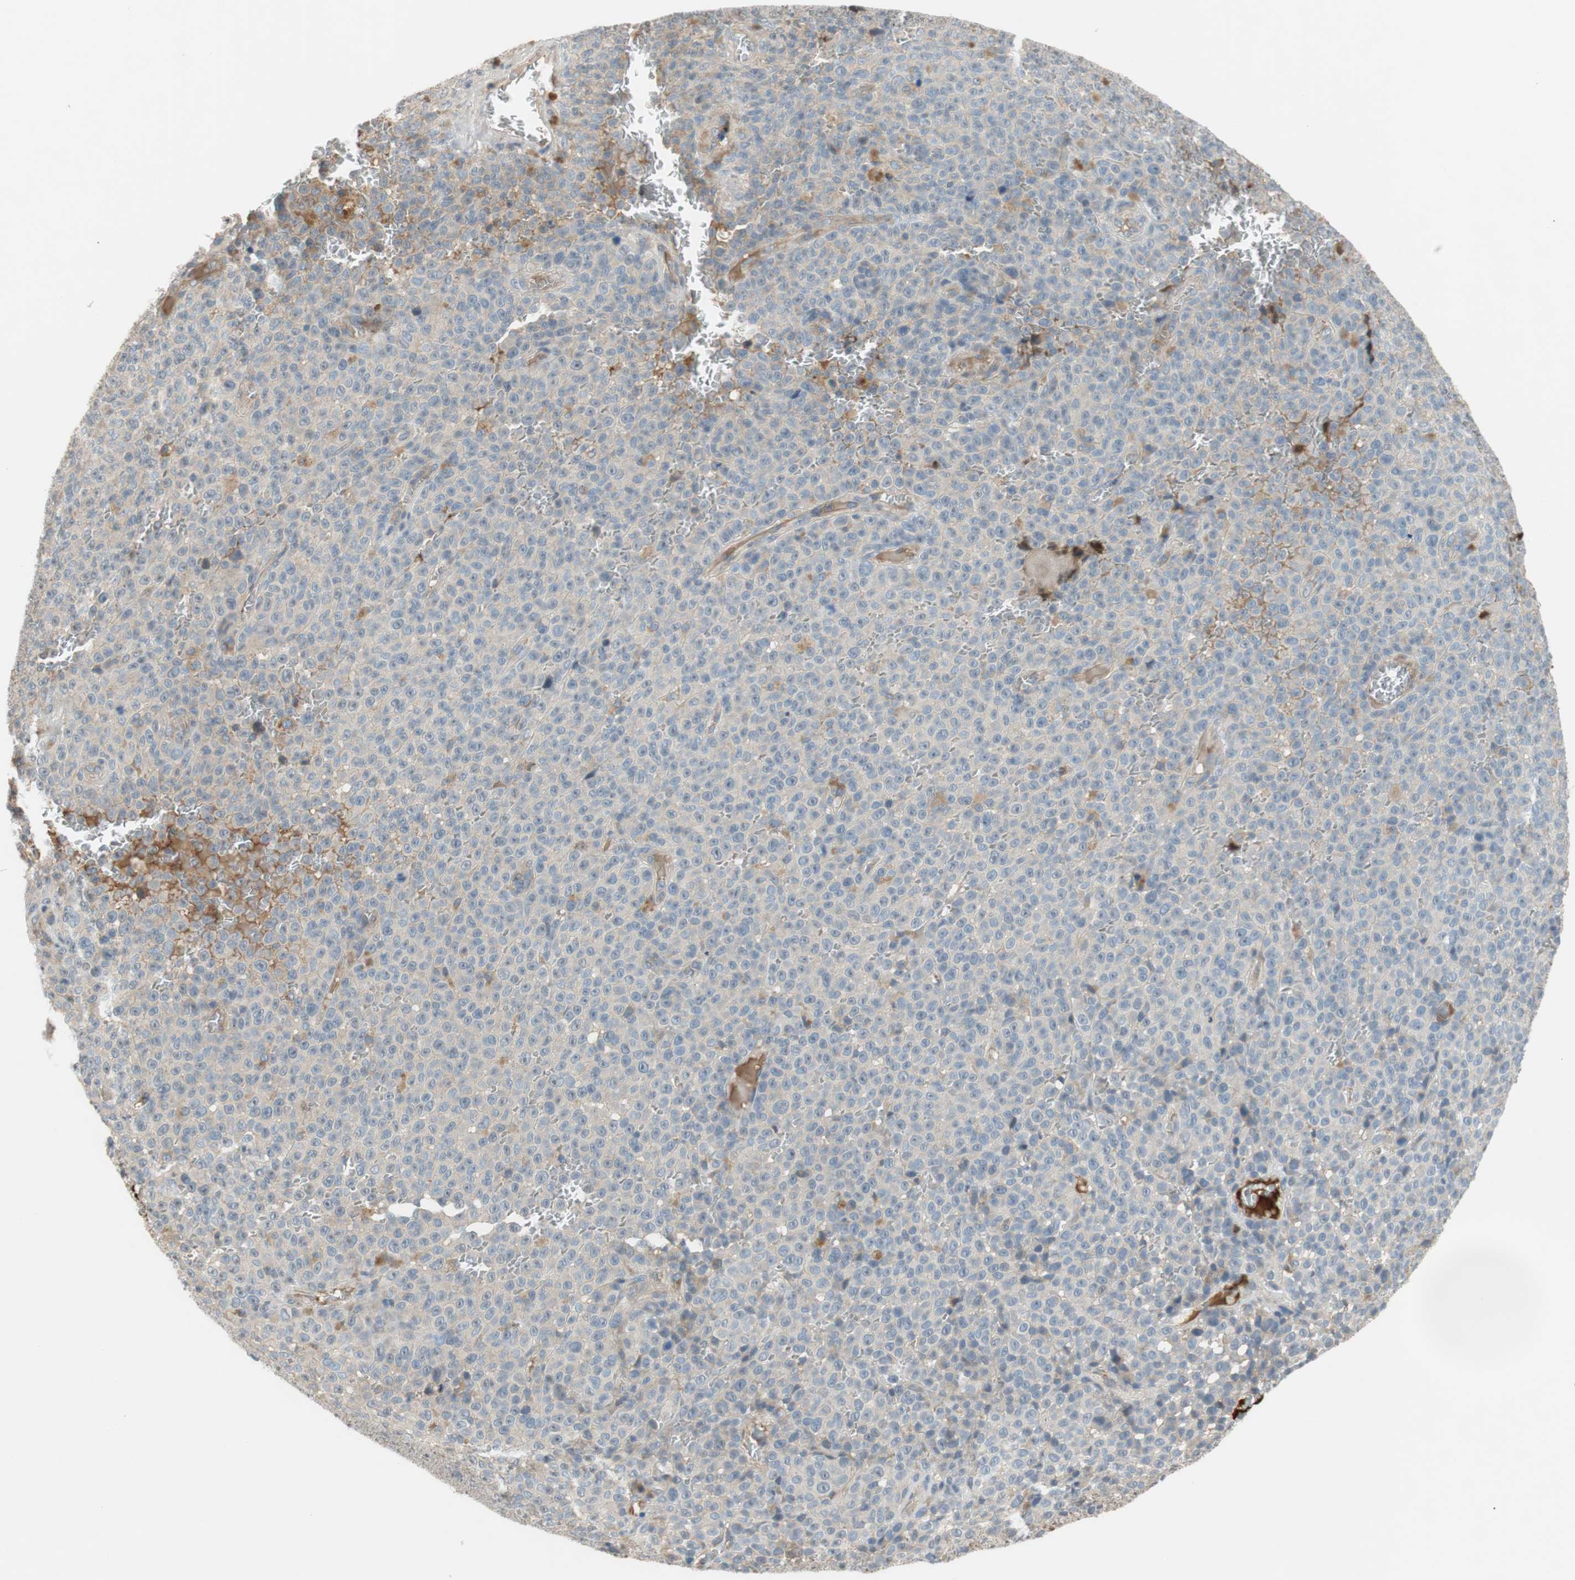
{"staining": {"intensity": "negative", "quantity": "none", "location": "none"}, "tissue": "melanoma", "cell_type": "Tumor cells", "image_type": "cancer", "snomed": [{"axis": "morphology", "description": "Malignant melanoma, NOS"}, {"axis": "topography", "description": "Skin"}], "caption": "A photomicrograph of human melanoma is negative for staining in tumor cells.", "gene": "C4A", "patient": {"sex": "female", "age": 82}}